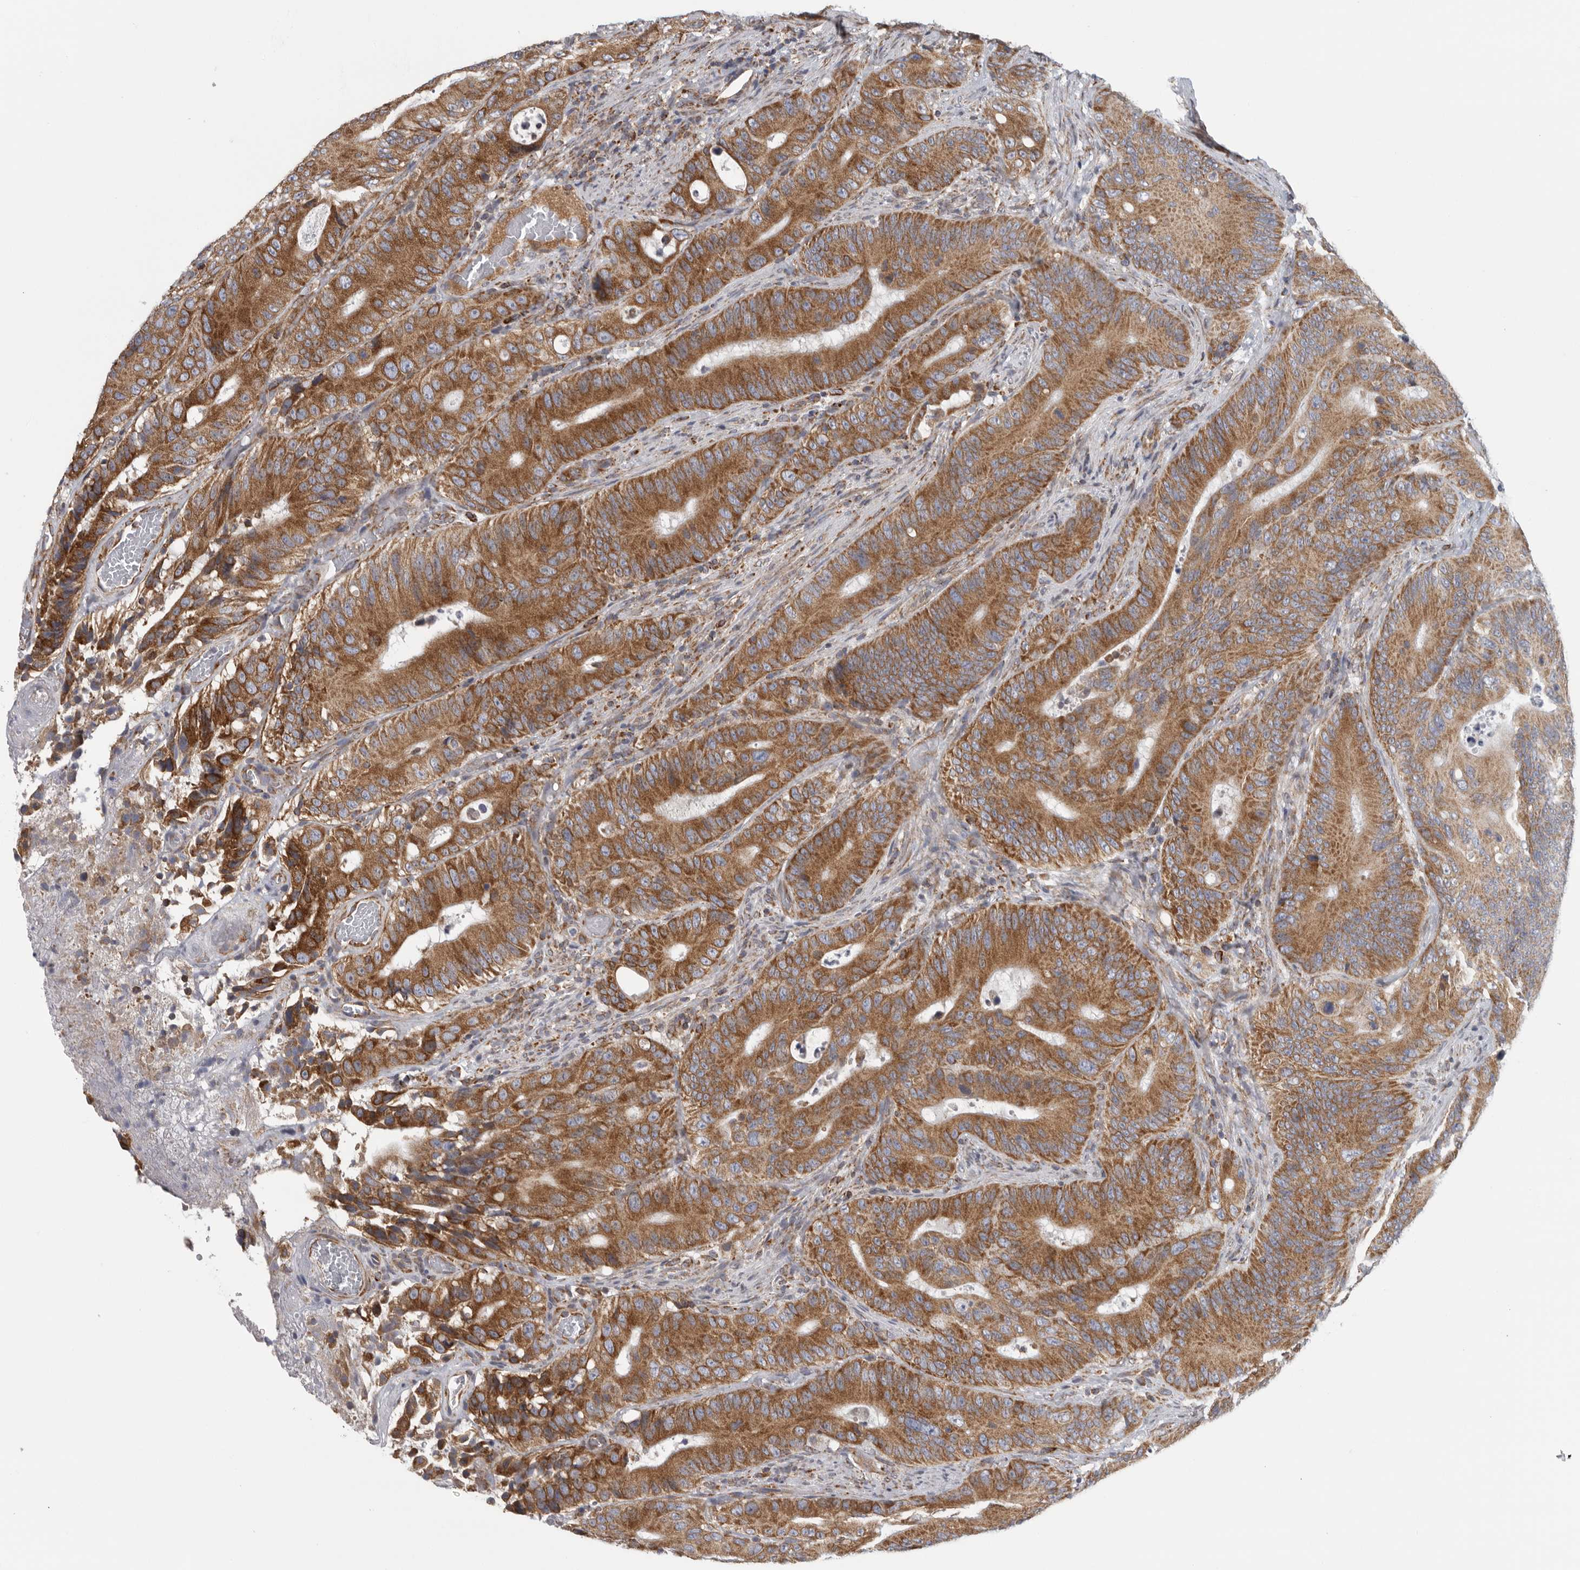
{"staining": {"intensity": "moderate", "quantity": ">75%", "location": "cytoplasmic/membranous"}, "tissue": "colorectal cancer", "cell_type": "Tumor cells", "image_type": "cancer", "snomed": [{"axis": "morphology", "description": "Adenocarcinoma, NOS"}, {"axis": "topography", "description": "Colon"}], "caption": "Immunohistochemical staining of human colorectal adenocarcinoma exhibits moderate cytoplasmic/membranous protein positivity in approximately >75% of tumor cells.", "gene": "FKBP8", "patient": {"sex": "male", "age": 83}}